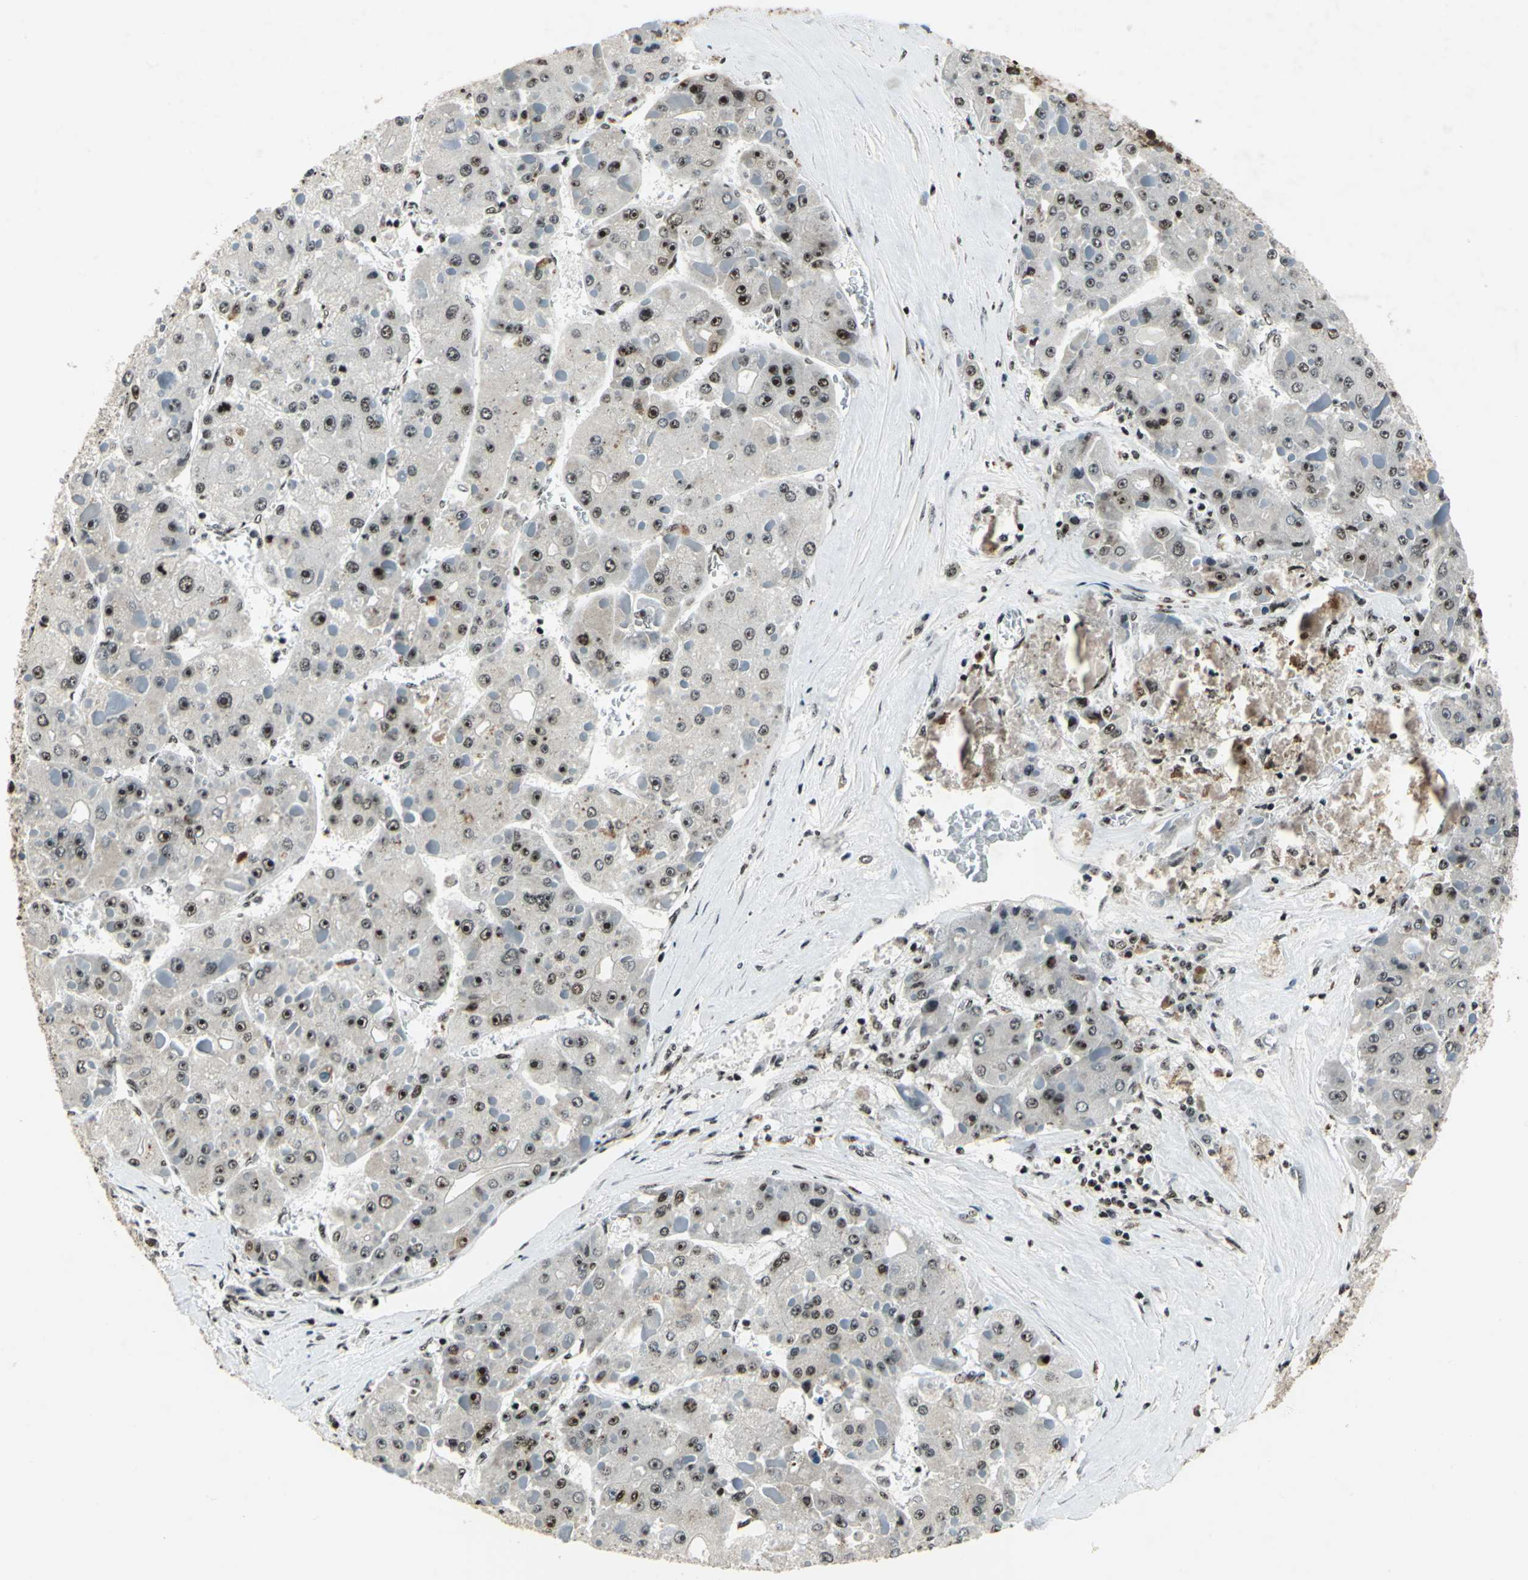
{"staining": {"intensity": "weak", "quantity": "25%-75%", "location": "nuclear"}, "tissue": "liver cancer", "cell_type": "Tumor cells", "image_type": "cancer", "snomed": [{"axis": "morphology", "description": "Carcinoma, Hepatocellular, NOS"}, {"axis": "topography", "description": "Liver"}], "caption": "Liver hepatocellular carcinoma stained for a protein (brown) shows weak nuclear positive staining in approximately 25%-75% of tumor cells.", "gene": "UBTF", "patient": {"sex": "female", "age": 73}}